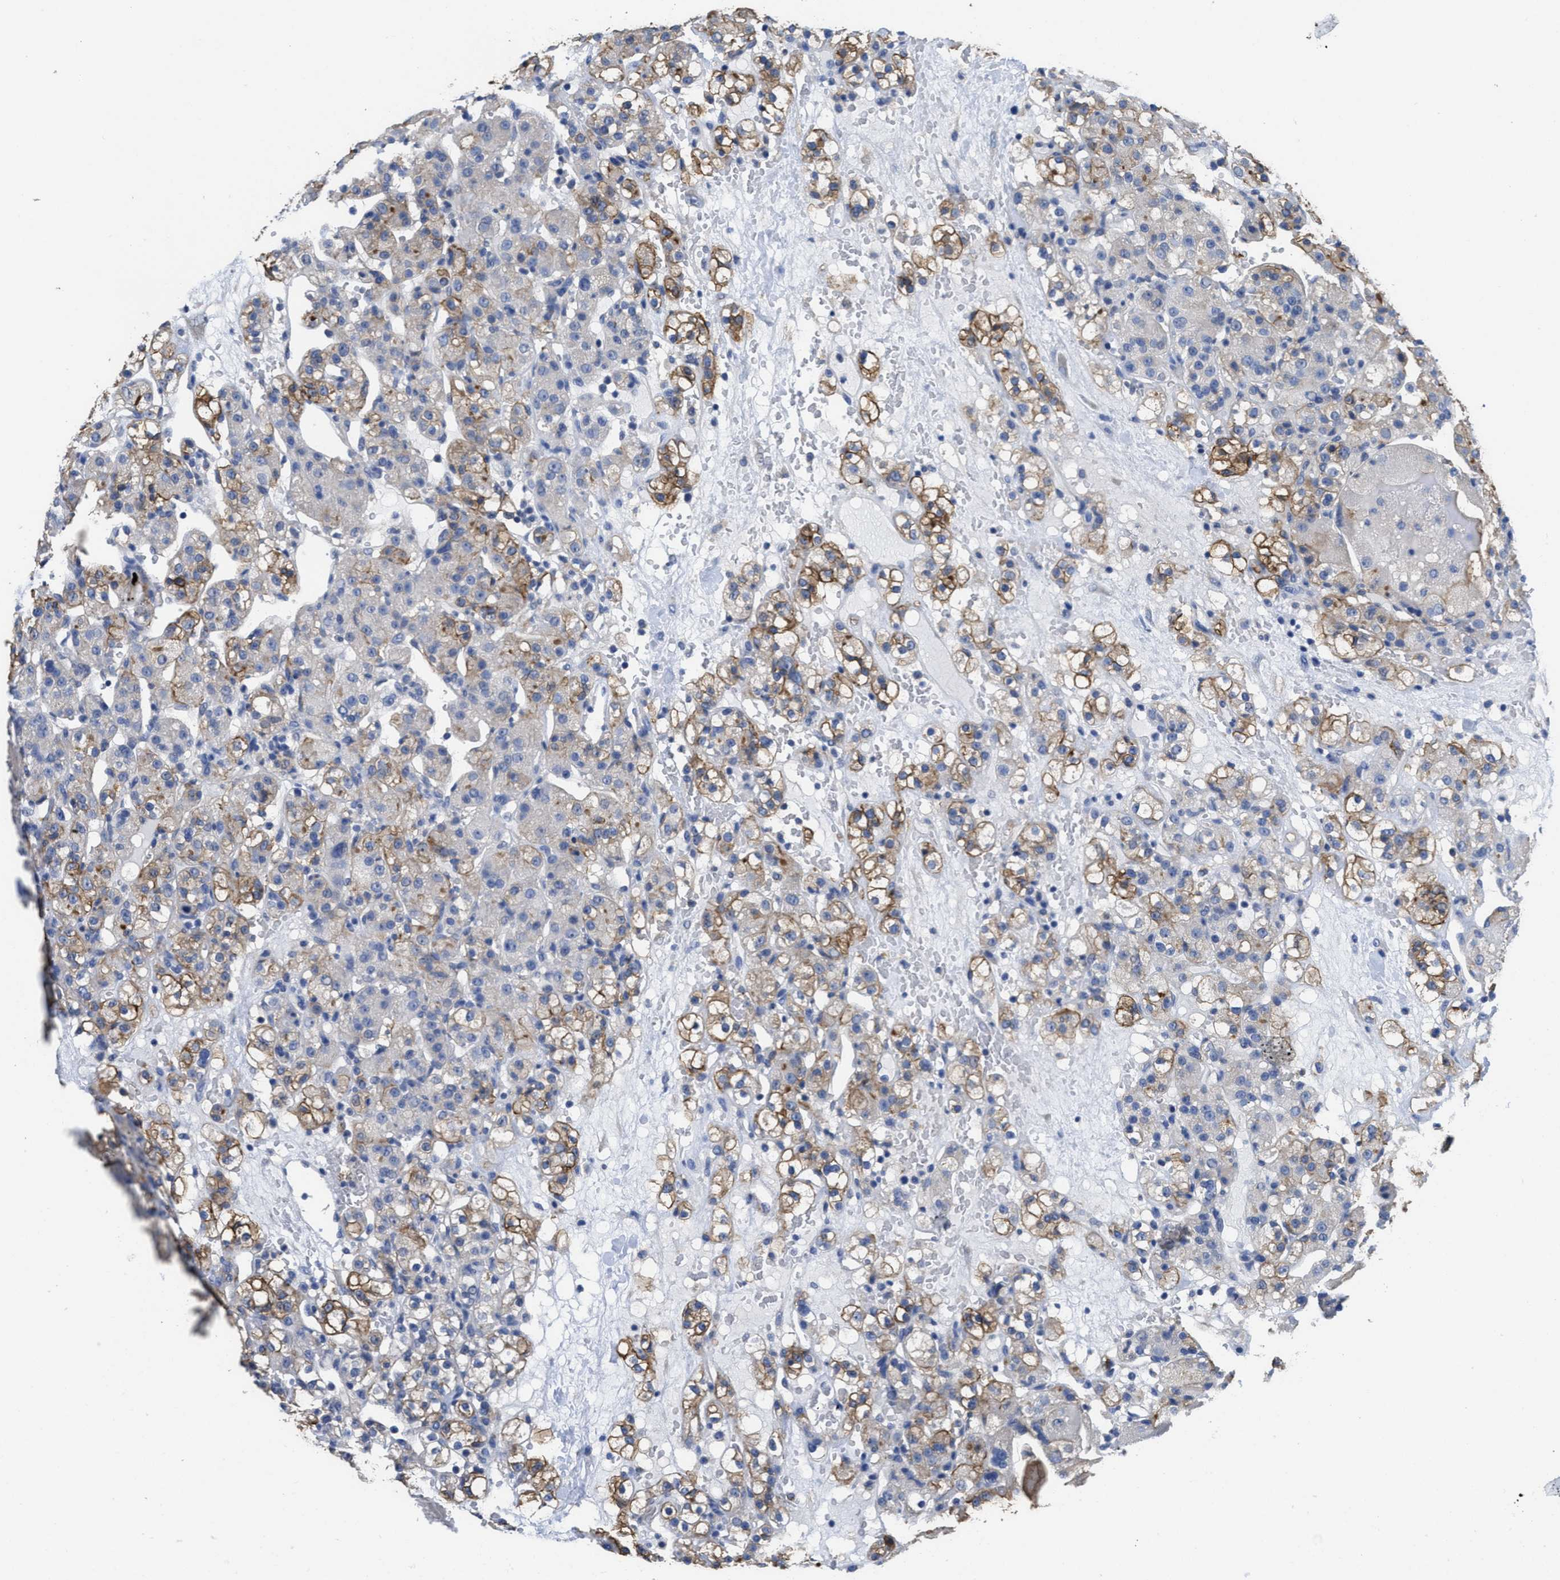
{"staining": {"intensity": "moderate", "quantity": "25%-75%", "location": "cytoplasmic/membranous"}, "tissue": "renal cancer", "cell_type": "Tumor cells", "image_type": "cancer", "snomed": [{"axis": "morphology", "description": "Normal tissue, NOS"}, {"axis": "morphology", "description": "Adenocarcinoma, NOS"}, {"axis": "topography", "description": "Kidney"}], "caption": "Renal cancer (adenocarcinoma) tissue reveals moderate cytoplasmic/membranous positivity in approximately 25%-75% of tumor cells", "gene": "CA9", "patient": {"sex": "male", "age": 61}}